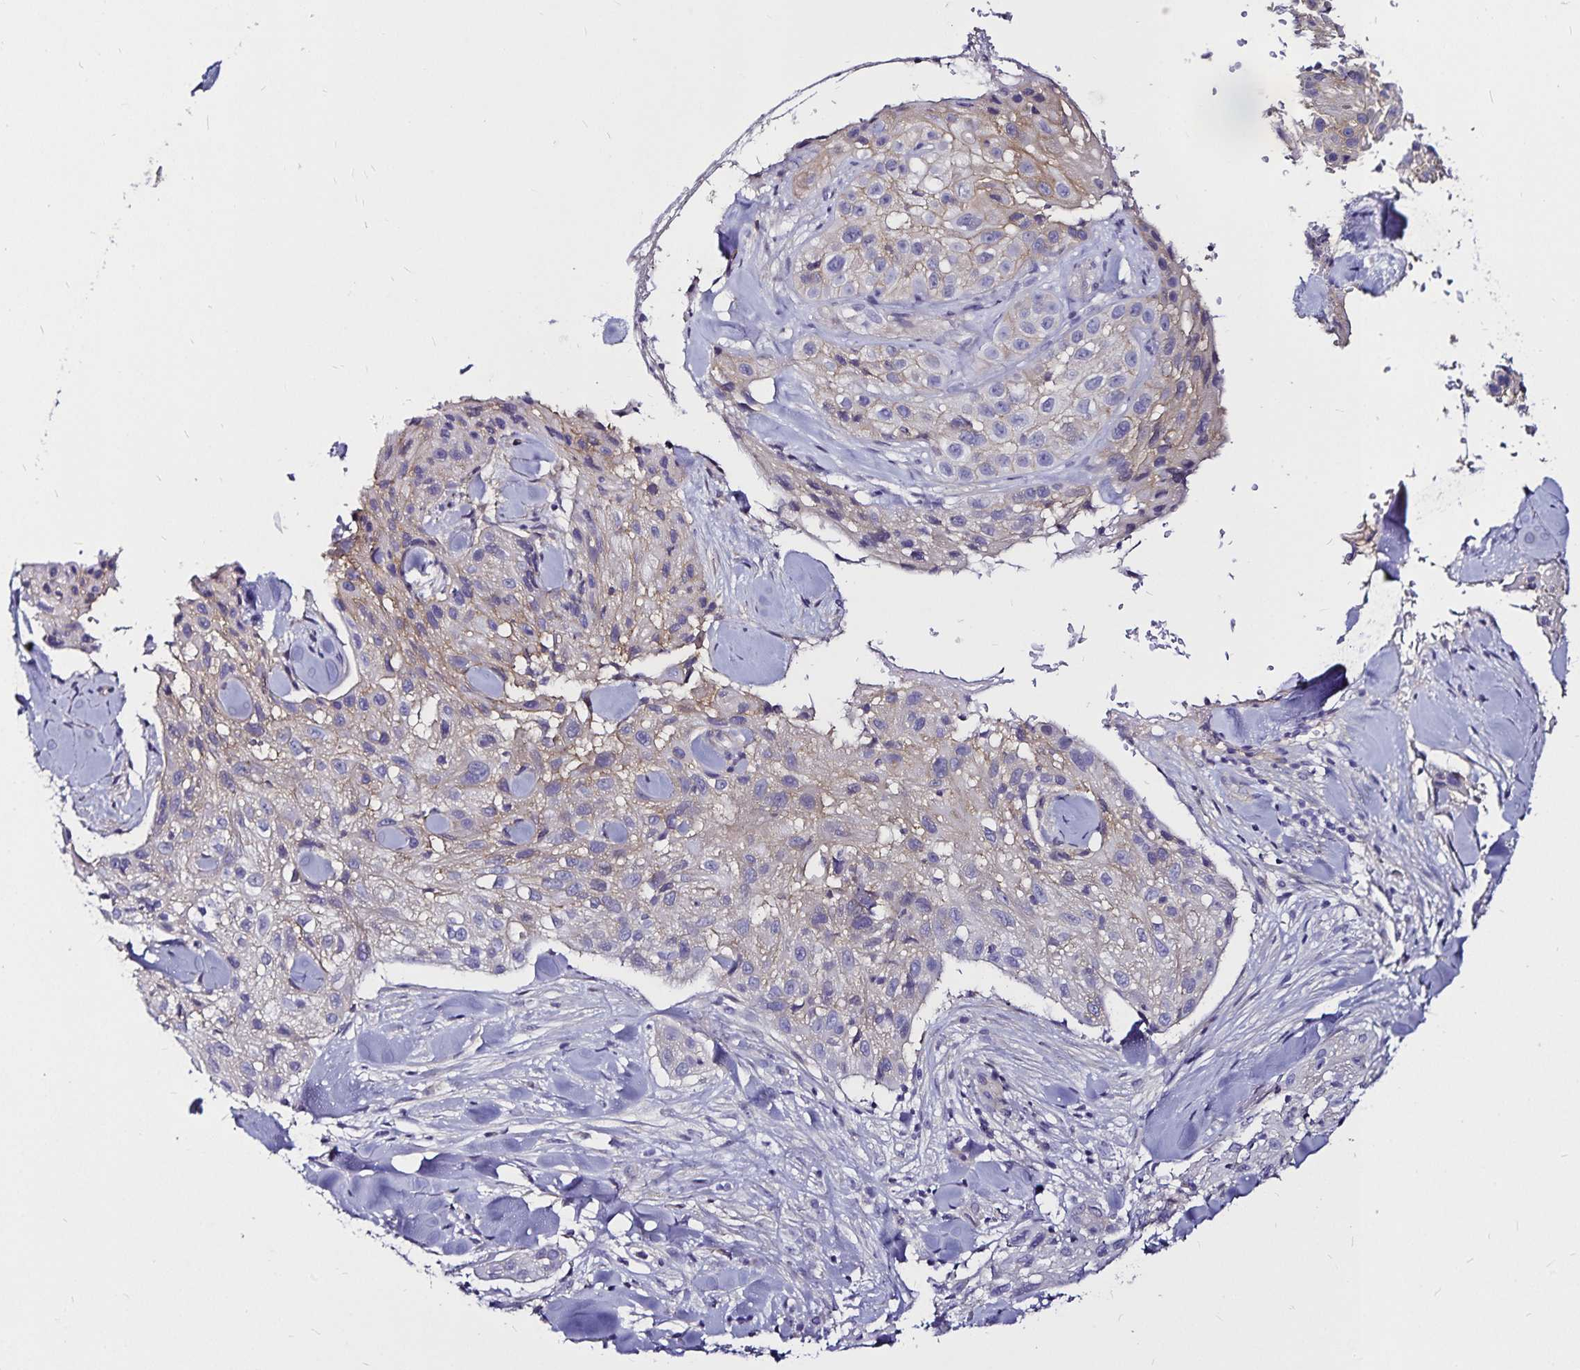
{"staining": {"intensity": "negative", "quantity": "none", "location": "none"}, "tissue": "skin cancer", "cell_type": "Tumor cells", "image_type": "cancer", "snomed": [{"axis": "morphology", "description": "Squamous cell carcinoma, NOS"}, {"axis": "topography", "description": "Skin"}], "caption": "This micrograph is of squamous cell carcinoma (skin) stained with immunohistochemistry (IHC) to label a protein in brown with the nuclei are counter-stained blue. There is no positivity in tumor cells.", "gene": "GNG12", "patient": {"sex": "male", "age": 82}}